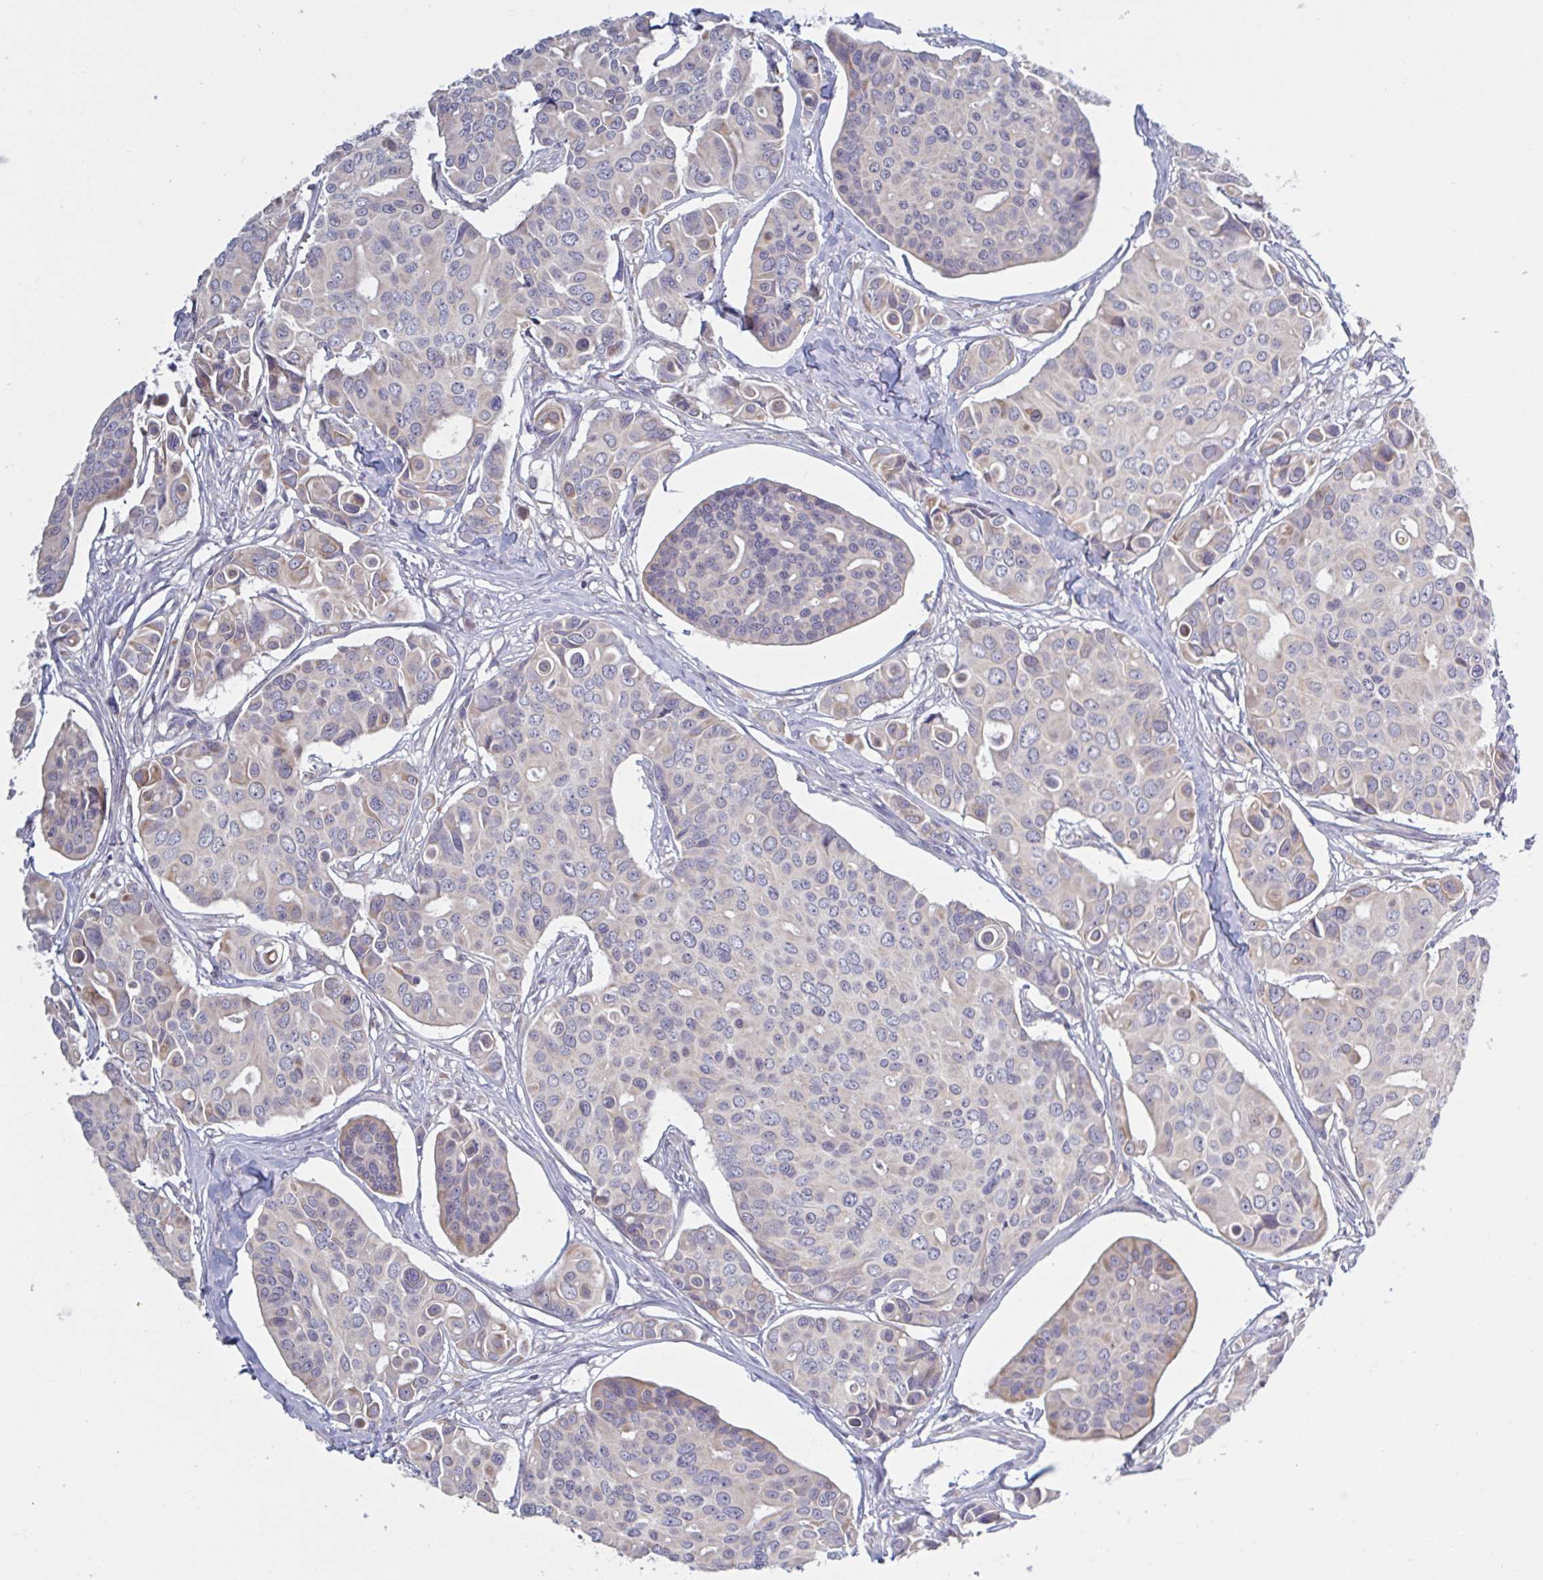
{"staining": {"intensity": "weak", "quantity": "<25%", "location": "cytoplasmic/membranous"}, "tissue": "breast cancer", "cell_type": "Tumor cells", "image_type": "cancer", "snomed": [{"axis": "morphology", "description": "Normal tissue, NOS"}, {"axis": "morphology", "description": "Duct carcinoma"}, {"axis": "topography", "description": "Skin"}, {"axis": "topography", "description": "Breast"}], "caption": "Immunohistochemistry of breast intraductal carcinoma exhibits no expression in tumor cells.", "gene": "CD1E", "patient": {"sex": "female", "age": 54}}